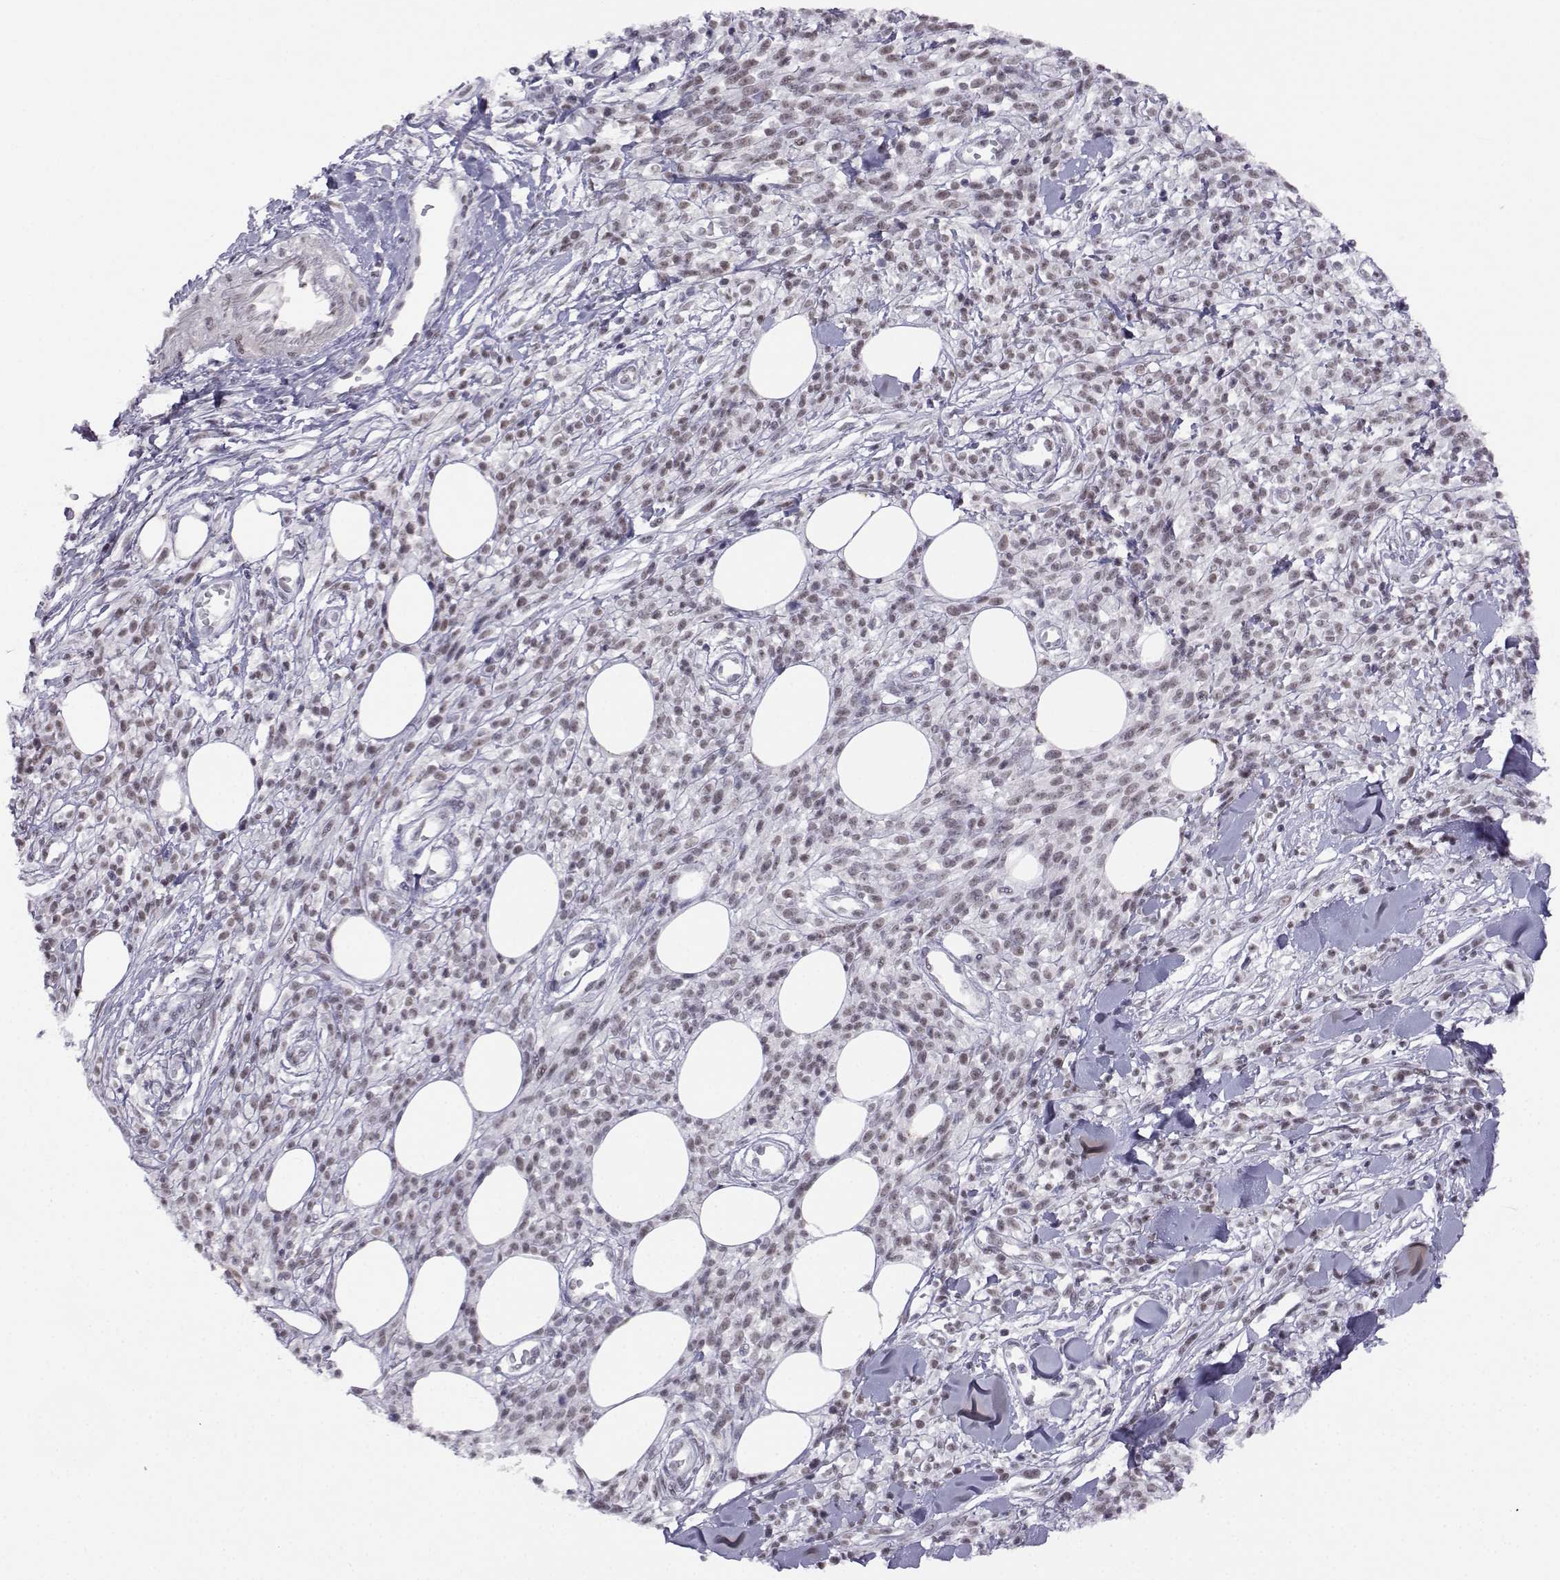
{"staining": {"intensity": "weak", "quantity": ">75%", "location": "nuclear"}, "tissue": "melanoma", "cell_type": "Tumor cells", "image_type": "cancer", "snomed": [{"axis": "morphology", "description": "Malignant melanoma, NOS"}, {"axis": "topography", "description": "Skin"}, {"axis": "topography", "description": "Skin of trunk"}], "caption": "Immunohistochemistry (DAB) staining of melanoma demonstrates weak nuclear protein expression in about >75% of tumor cells.", "gene": "MED26", "patient": {"sex": "male", "age": 74}}